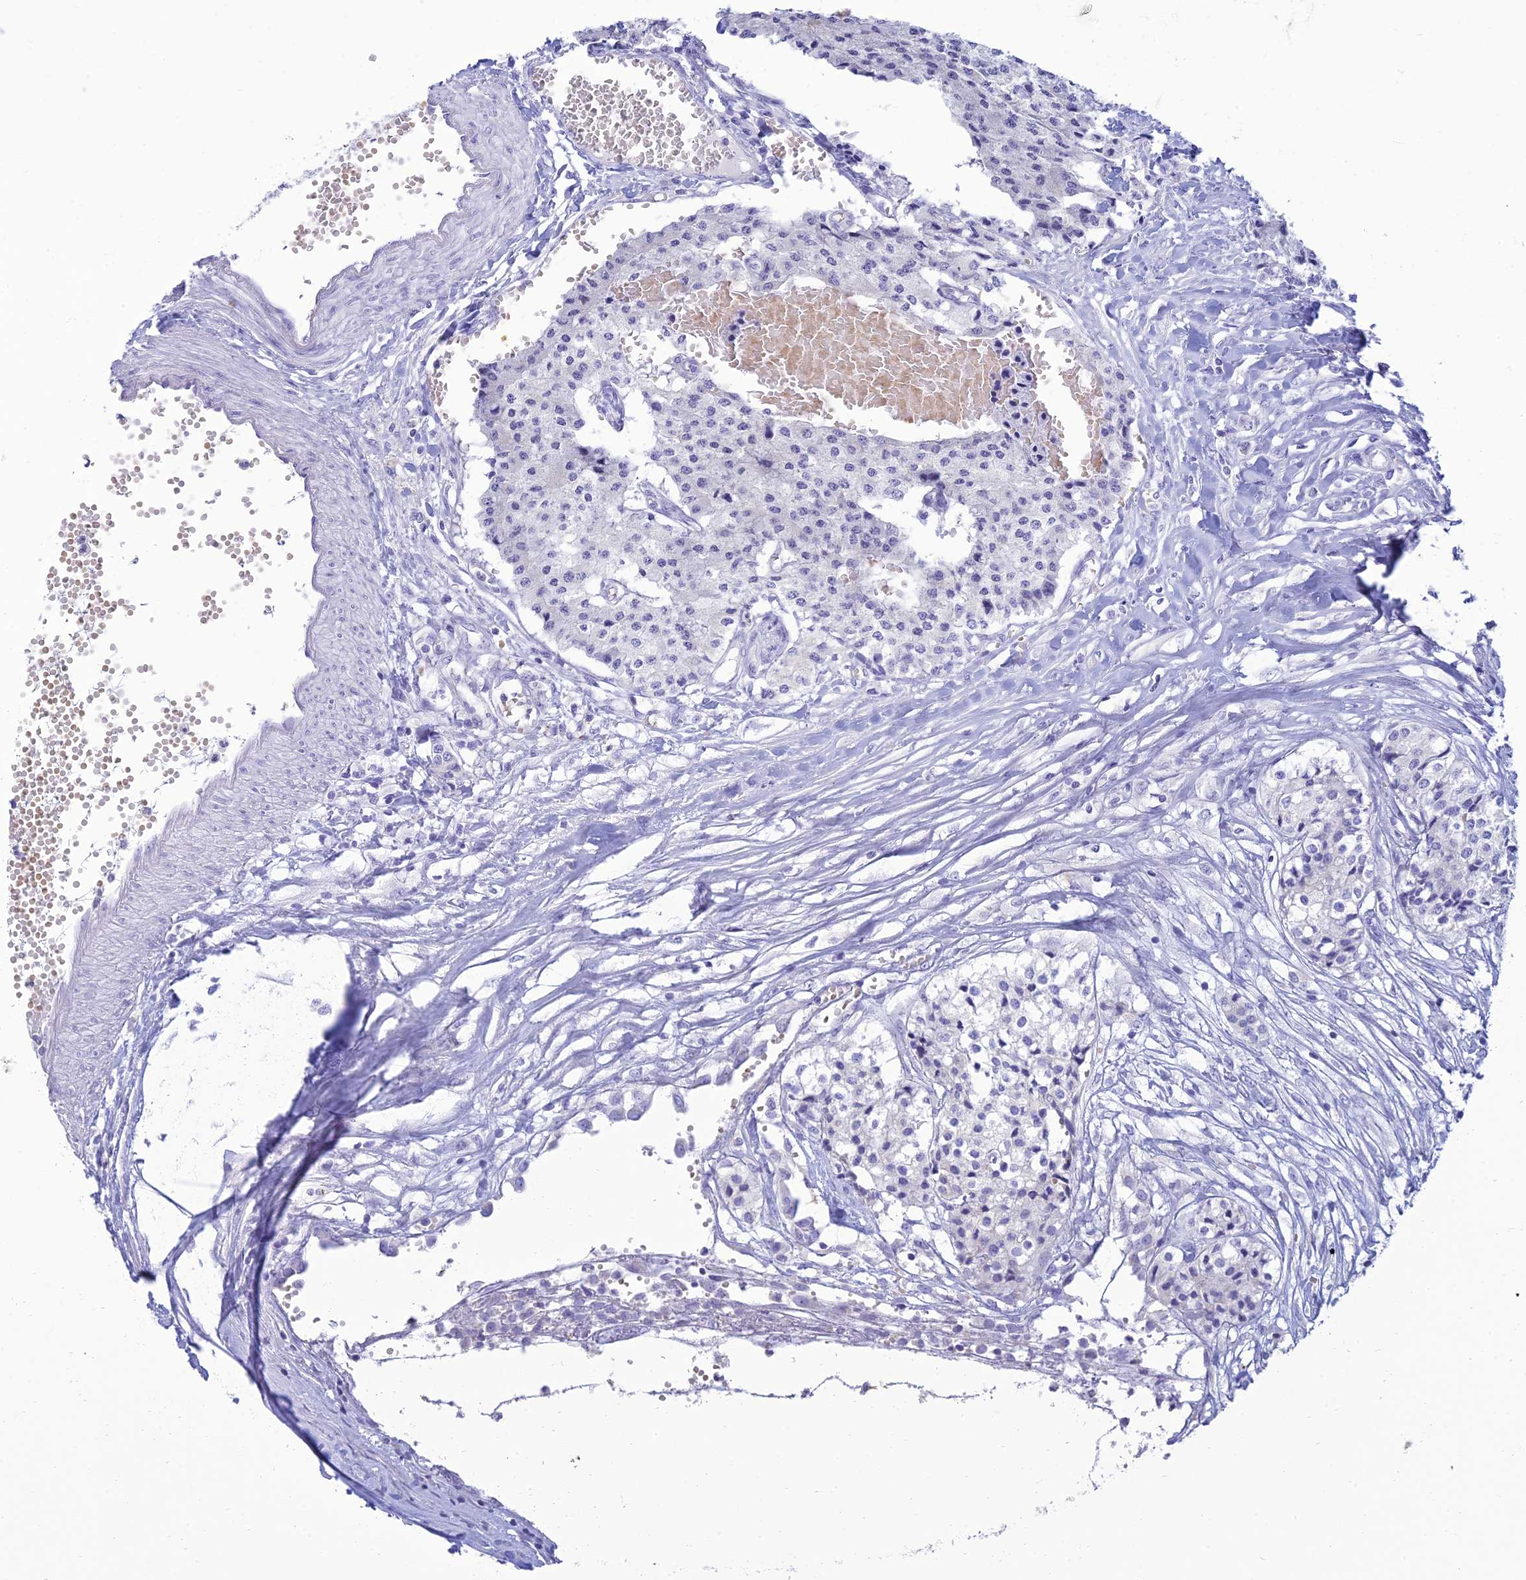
{"staining": {"intensity": "negative", "quantity": "none", "location": "none"}, "tissue": "carcinoid", "cell_type": "Tumor cells", "image_type": "cancer", "snomed": [{"axis": "morphology", "description": "Carcinoid, malignant, NOS"}, {"axis": "topography", "description": "Colon"}], "caption": "An immunohistochemistry micrograph of malignant carcinoid is shown. There is no staining in tumor cells of malignant carcinoid.", "gene": "MAL2", "patient": {"sex": "female", "age": 52}}